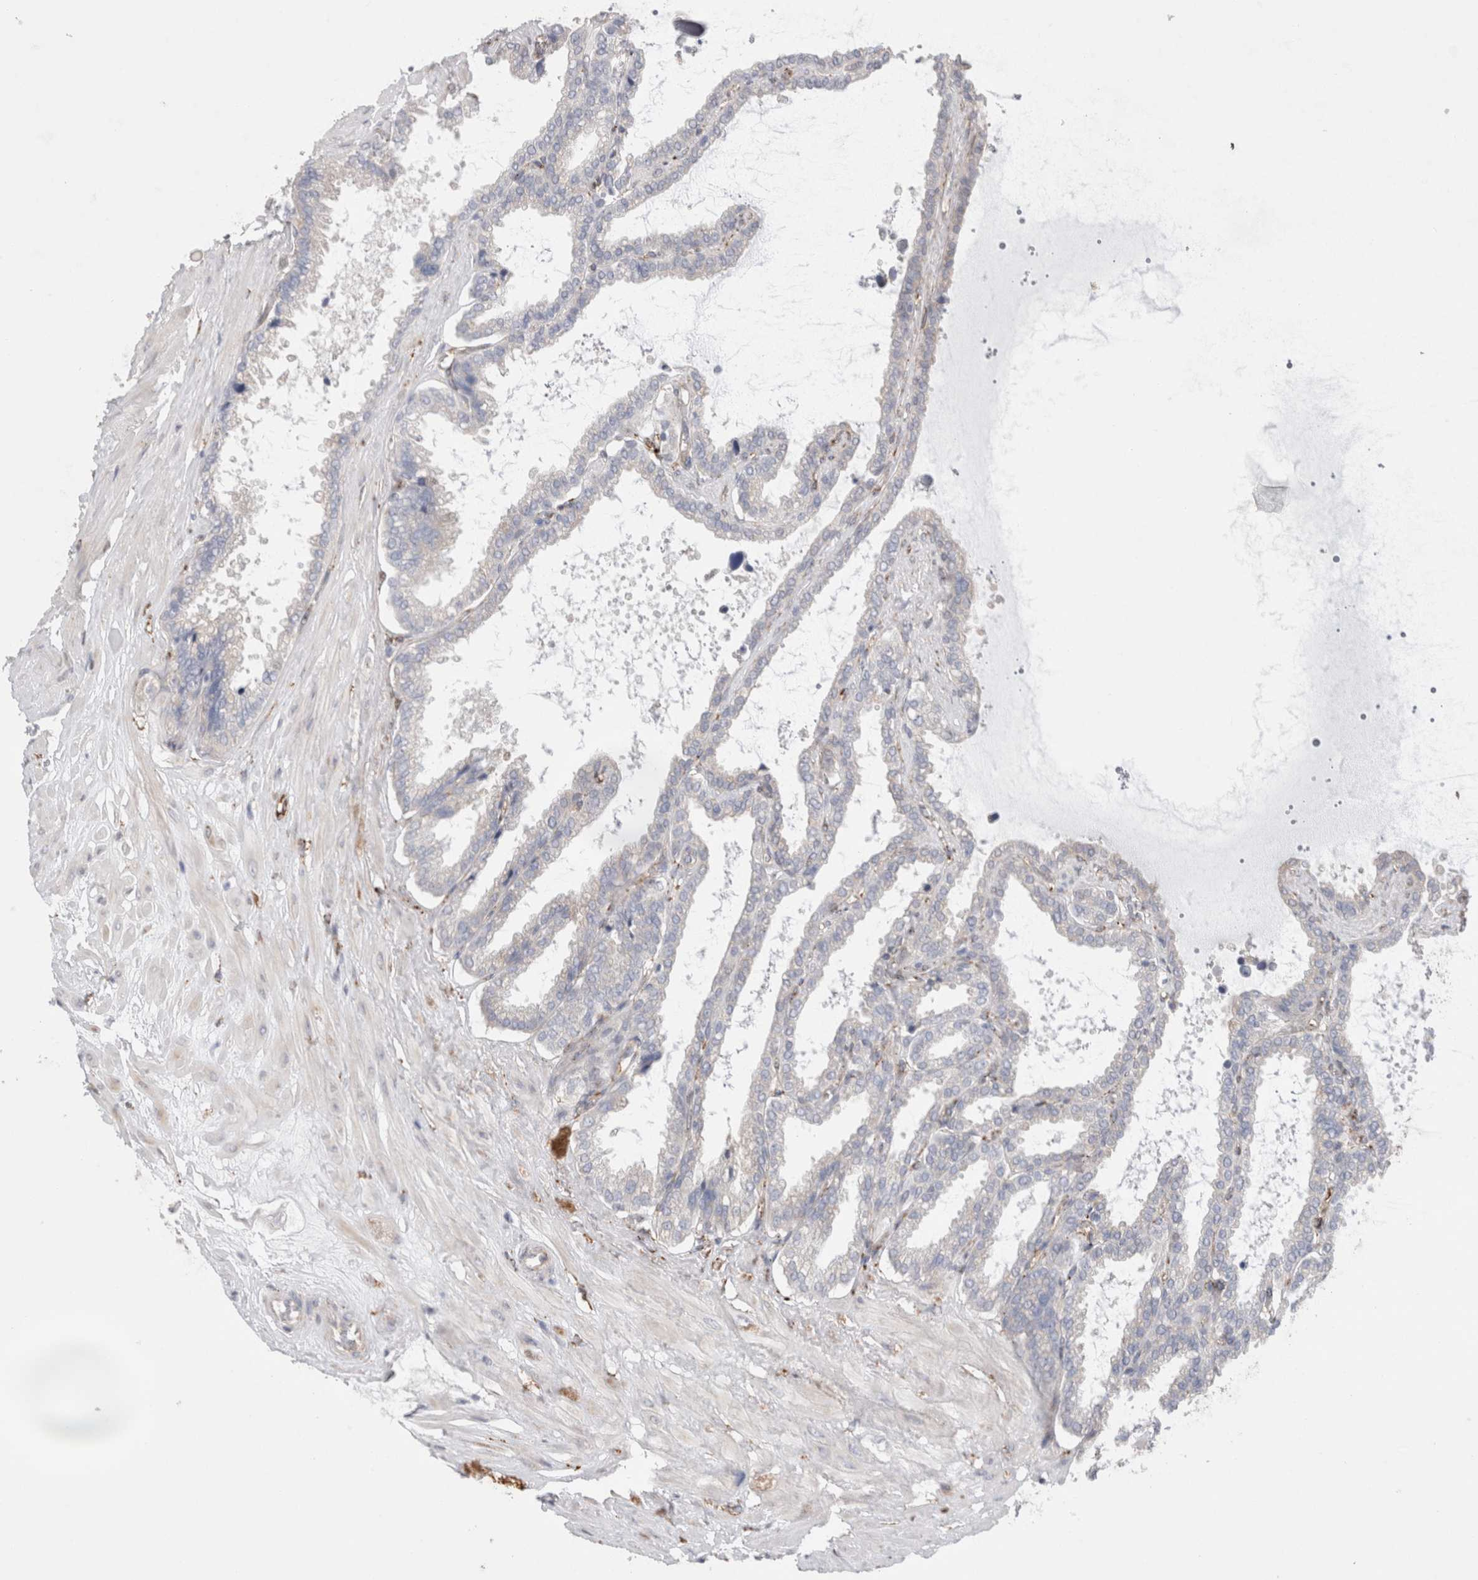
{"staining": {"intensity": "negative", "quantity": "none", "location": "none"}, "tissue": "seminal vesicle", "cell_type": "Glandular cells", "image_type": "normal", "snomed": [{"axis": "morphology", "description": "Normal tissue, NOS"}, {"axis": "topography", "description": "Seminal veicle"}], "caption": "IHC photomicrograph of normal human seminal vesicle stained for a protein (brown), which exhibits no expression in glandular cells. (Brightfield microscopy of DAB immunohistochemistry (IHC) at high magnification).", "gene": "CNPY4", "patient": {"sex": "male", "age": 46}}